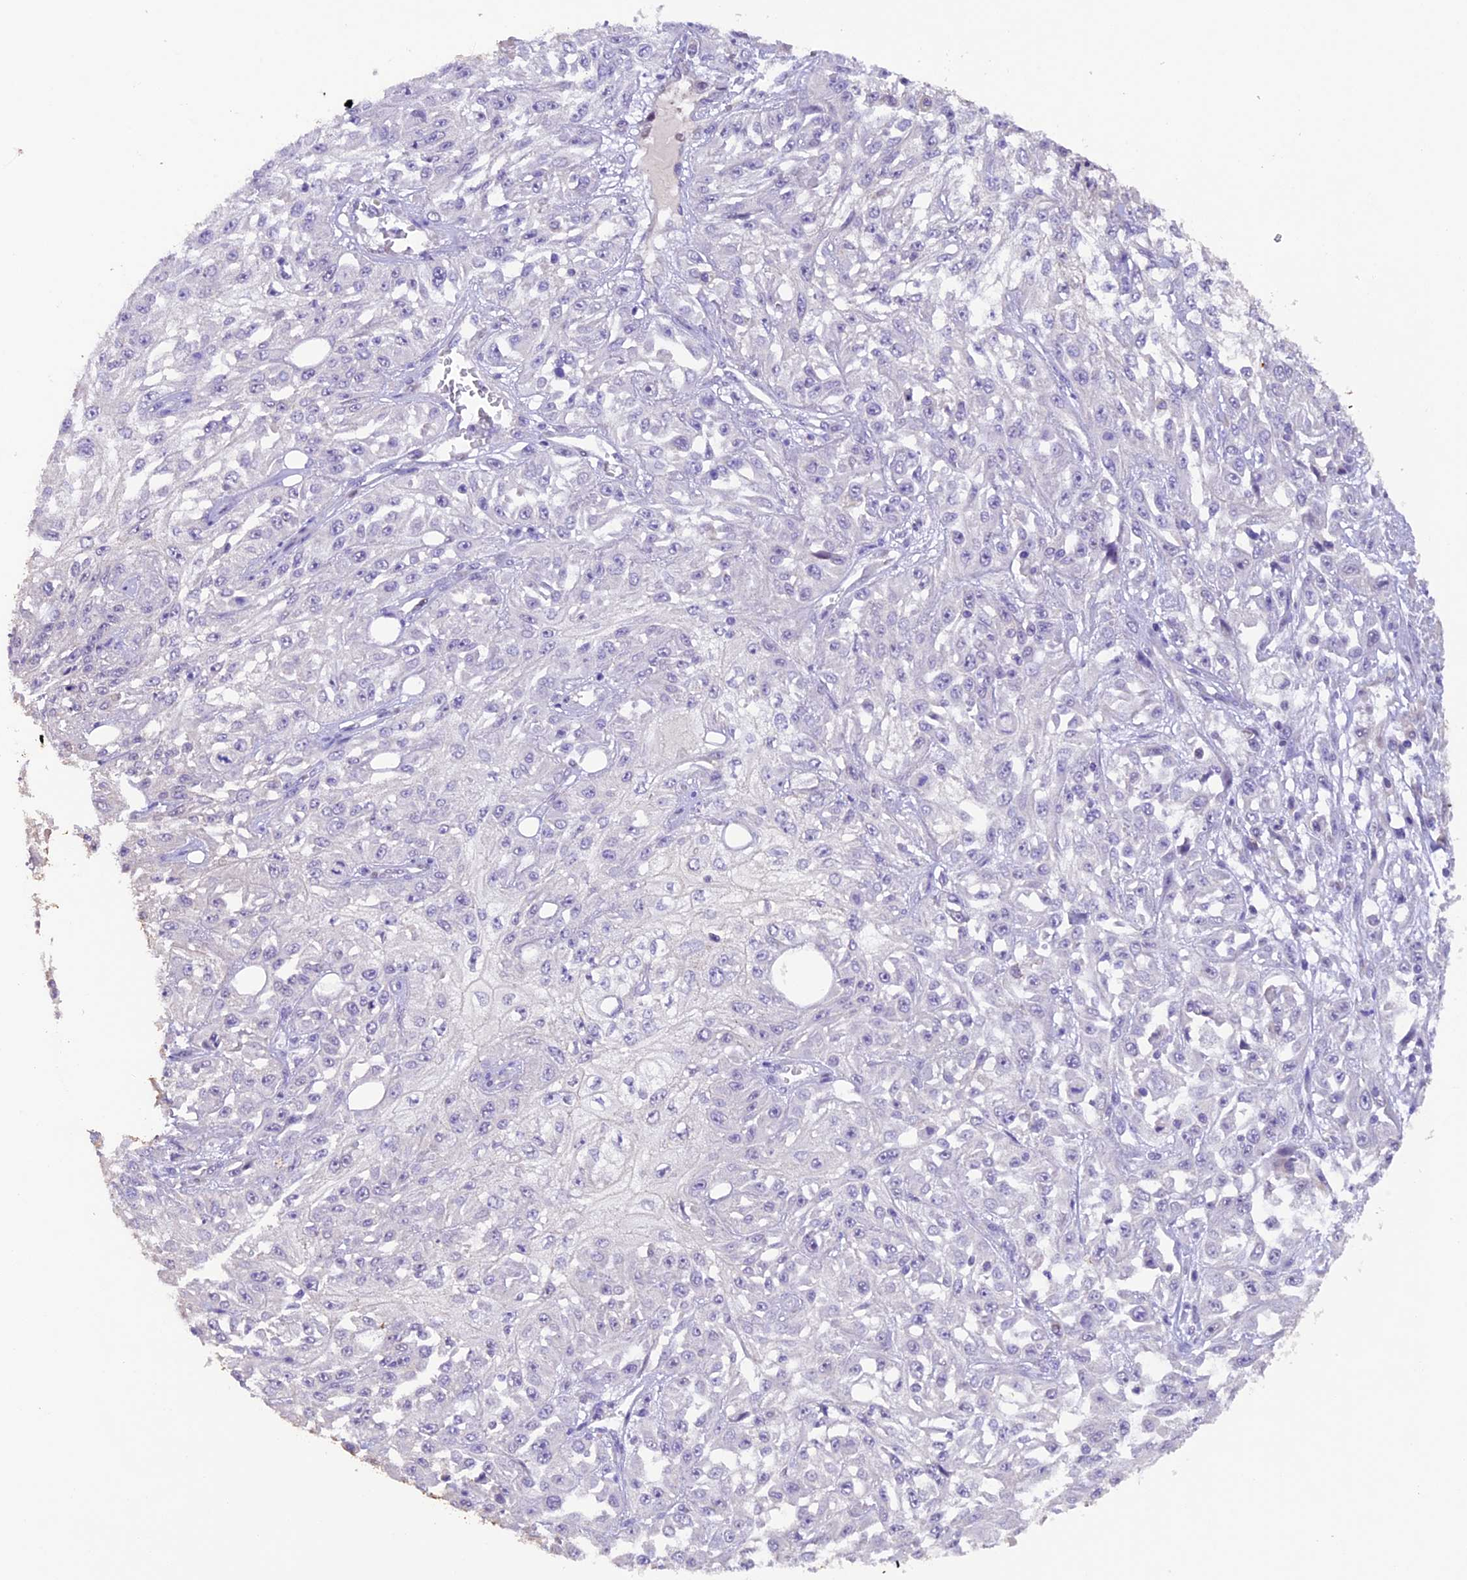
{"staining": {"intensity": "negative", "quantity": "none", "location": "none"}, "tissue": "skin cancer", "cell_type": "Tumor cells", "image_type": "cancer", "snomed": [{"axis": "morphology", "description": "Squamous cell carcinoma, NOS"}, {"axis": "morphology", "description": "Squamous cell carcinoma, metastatic, NOS"}, {"axis": "topography", "description": "Skin"}, {"axis": "topography", "description": "Lymph node"}], "caption": "High power microscopy micrograph of an immunohistochemistry image of skin cancer, revealing no significant expression in tumor cells.", "gene": "NCK2", "patient": {"sex": "male", "age": 75}}